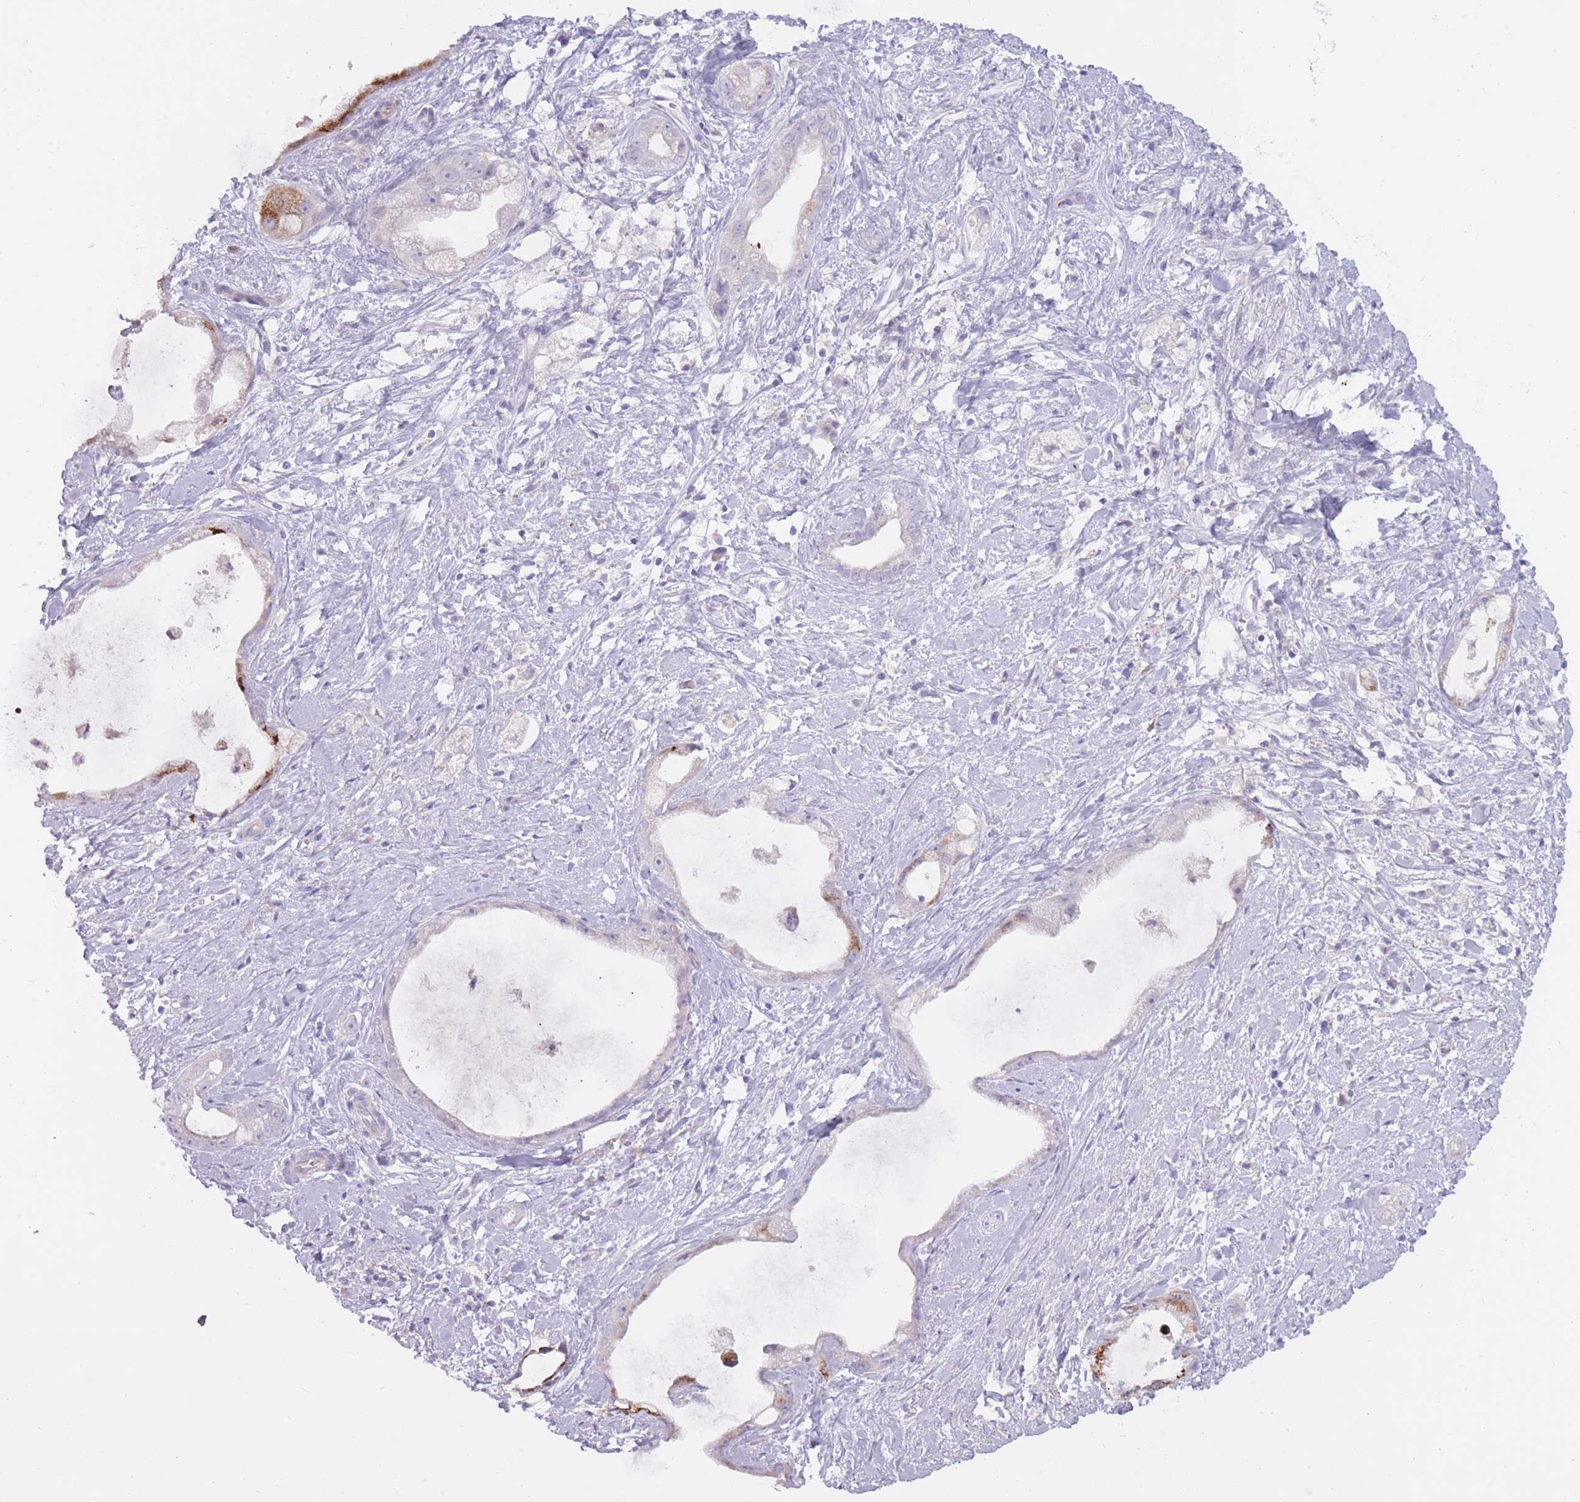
{"staining": {"intensity": "moderate", "quantity": "<25%", "location": "cytoplasmic/membranous"}, "tissue": "stomach cancer", "cell_type": "Tumor cells", "image_type": "cancer", "snomed": [{"axis": "morphology", "description": "Adenocarcinoma, NOS"}, {"axis": "topography", "description": "Stomach"}], "caption": "Human stomach cancer stained for a protein (brown) reveals moderate cytoplasmic/membranous positive positivity in about <25% of tumor cells.", "gene": "BDKRB2", "patient": {"sex": "male", "age": 55}}